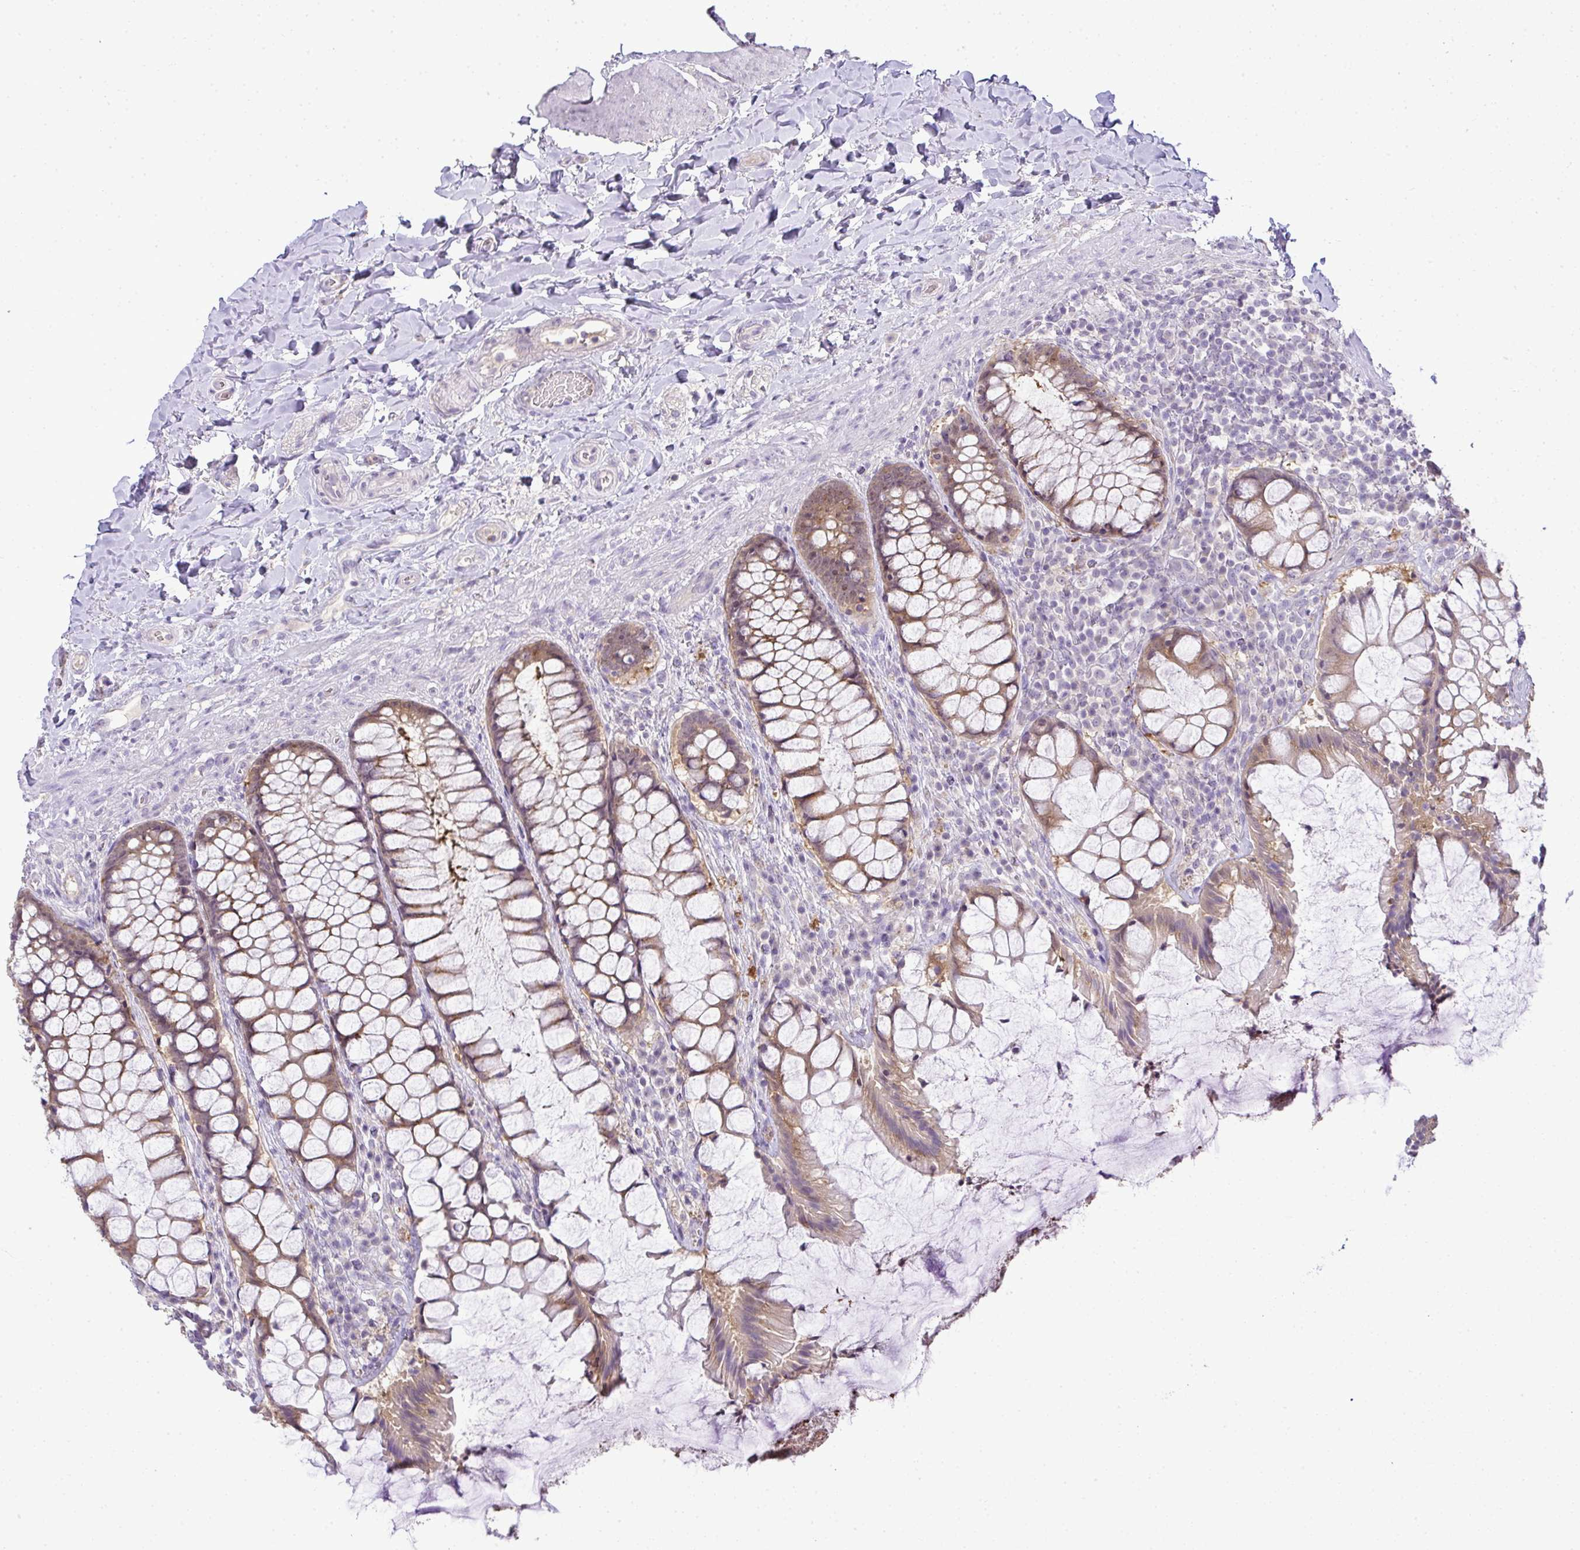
{"staining": {"intensity": "moderate", "quantity": ">75%", "location": "cytoplasmic/membranous,nuclear"}, "tissue": "rectum", "cell_type": "Glandular cells", "image_type": "normal", "snomed": [{"axis": "morphology", "description": "Normal tissue, NOS"}, {"axis": "topography", "description": "Rectum"}], "caption": "DAB (3,3'-diaminobenzidine) immunohistochemical staining of benign rectum shows moderate cytoplasmic/membranous,nuclear protein expression in about >75% of glandular cells. (DAB (3,3'-diaminobenzidine) IHC, brown staining for protein, blue staining for nuclei).", "gene": "CMPK1", "patient": {"sex": "female", "age": 58}}